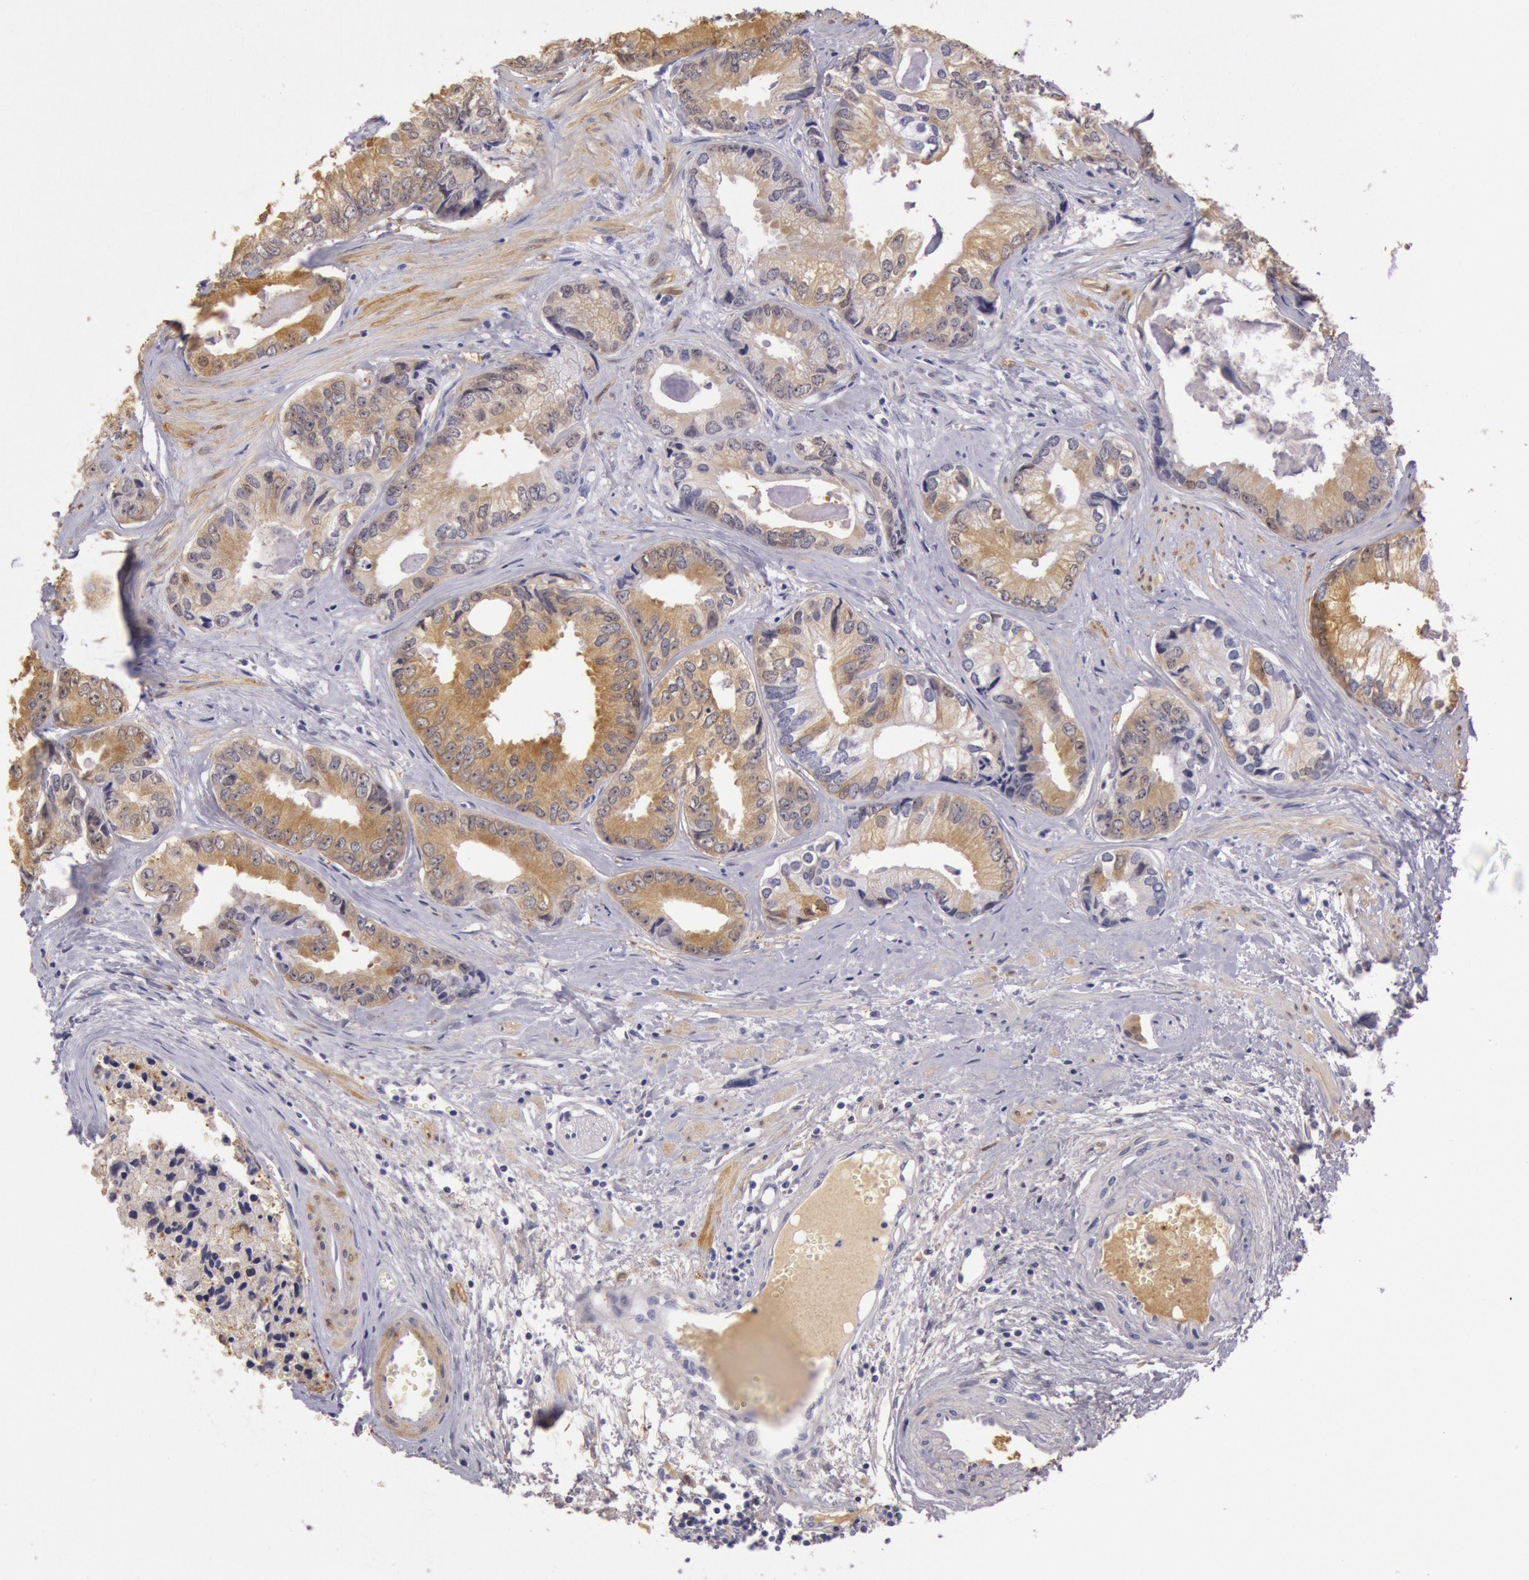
{"staining": {"intensity": "moderate", "quantity": "25%-75%", "location": "cytoplasmic/membranous"}, "tissue": "prostate cancer", "cell_type": "Tumor cells", "image_type": "cancer", "snomed": [{"axis": "morphology", "description": "Adenocarcinoma, High grade"}, {"axis": "topography", "description": "Prostate"}], "caption": "Prostate cancer was stained to show a protein in brown. There is medium levels of moderate cytoplasmic/membranous positivity in approximately 25%-75% of tumor cells.", "gene": "CKB", "patient": {"sex": "male", "age": 56}}